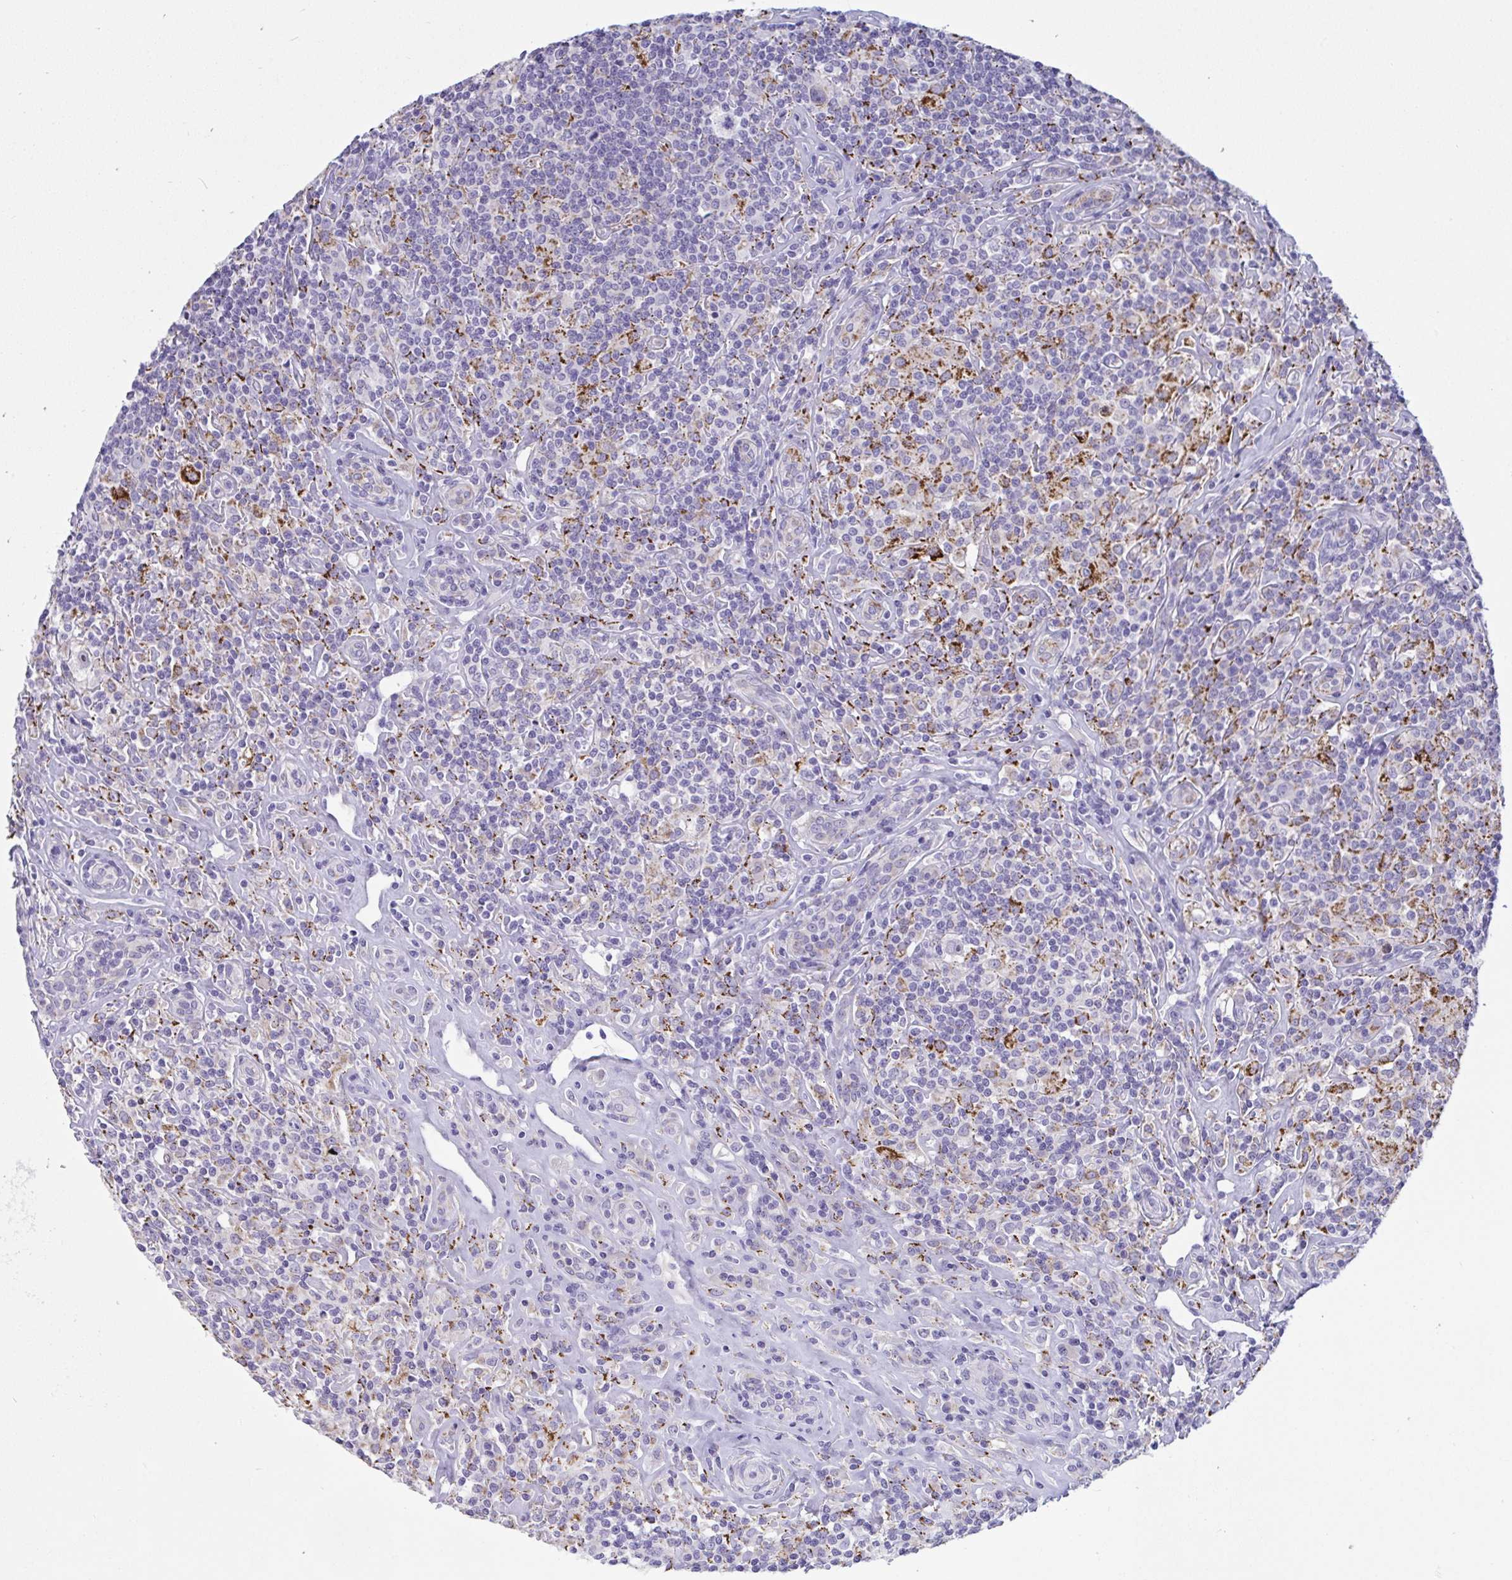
{"staining": {"intensity": "negative", "quantity": "none", "location": "none"}, "tissue": "lymphoma", "cell_type": "Tumor cells", "image_type": "cancer", "snomed": [{"axis": "morphology", "description": "Hodgkin's disease, NOS"}, {"axis": "morphology", "description": "Hodgkin's lymphoma, nodular sclerosis"}, {"axis": "topography", "description": "Lymph node"}], "caption": "There is no significant expression in tumor cells of Hodgkin's disease. Brightfield microscopy of immunohistochemistry (IHC) stained with DAB (brown) and hematoxylin (blue), captured at high magnification.", "gene": "SEMA6B", "patient": {"sex": "female", "age": 10}}